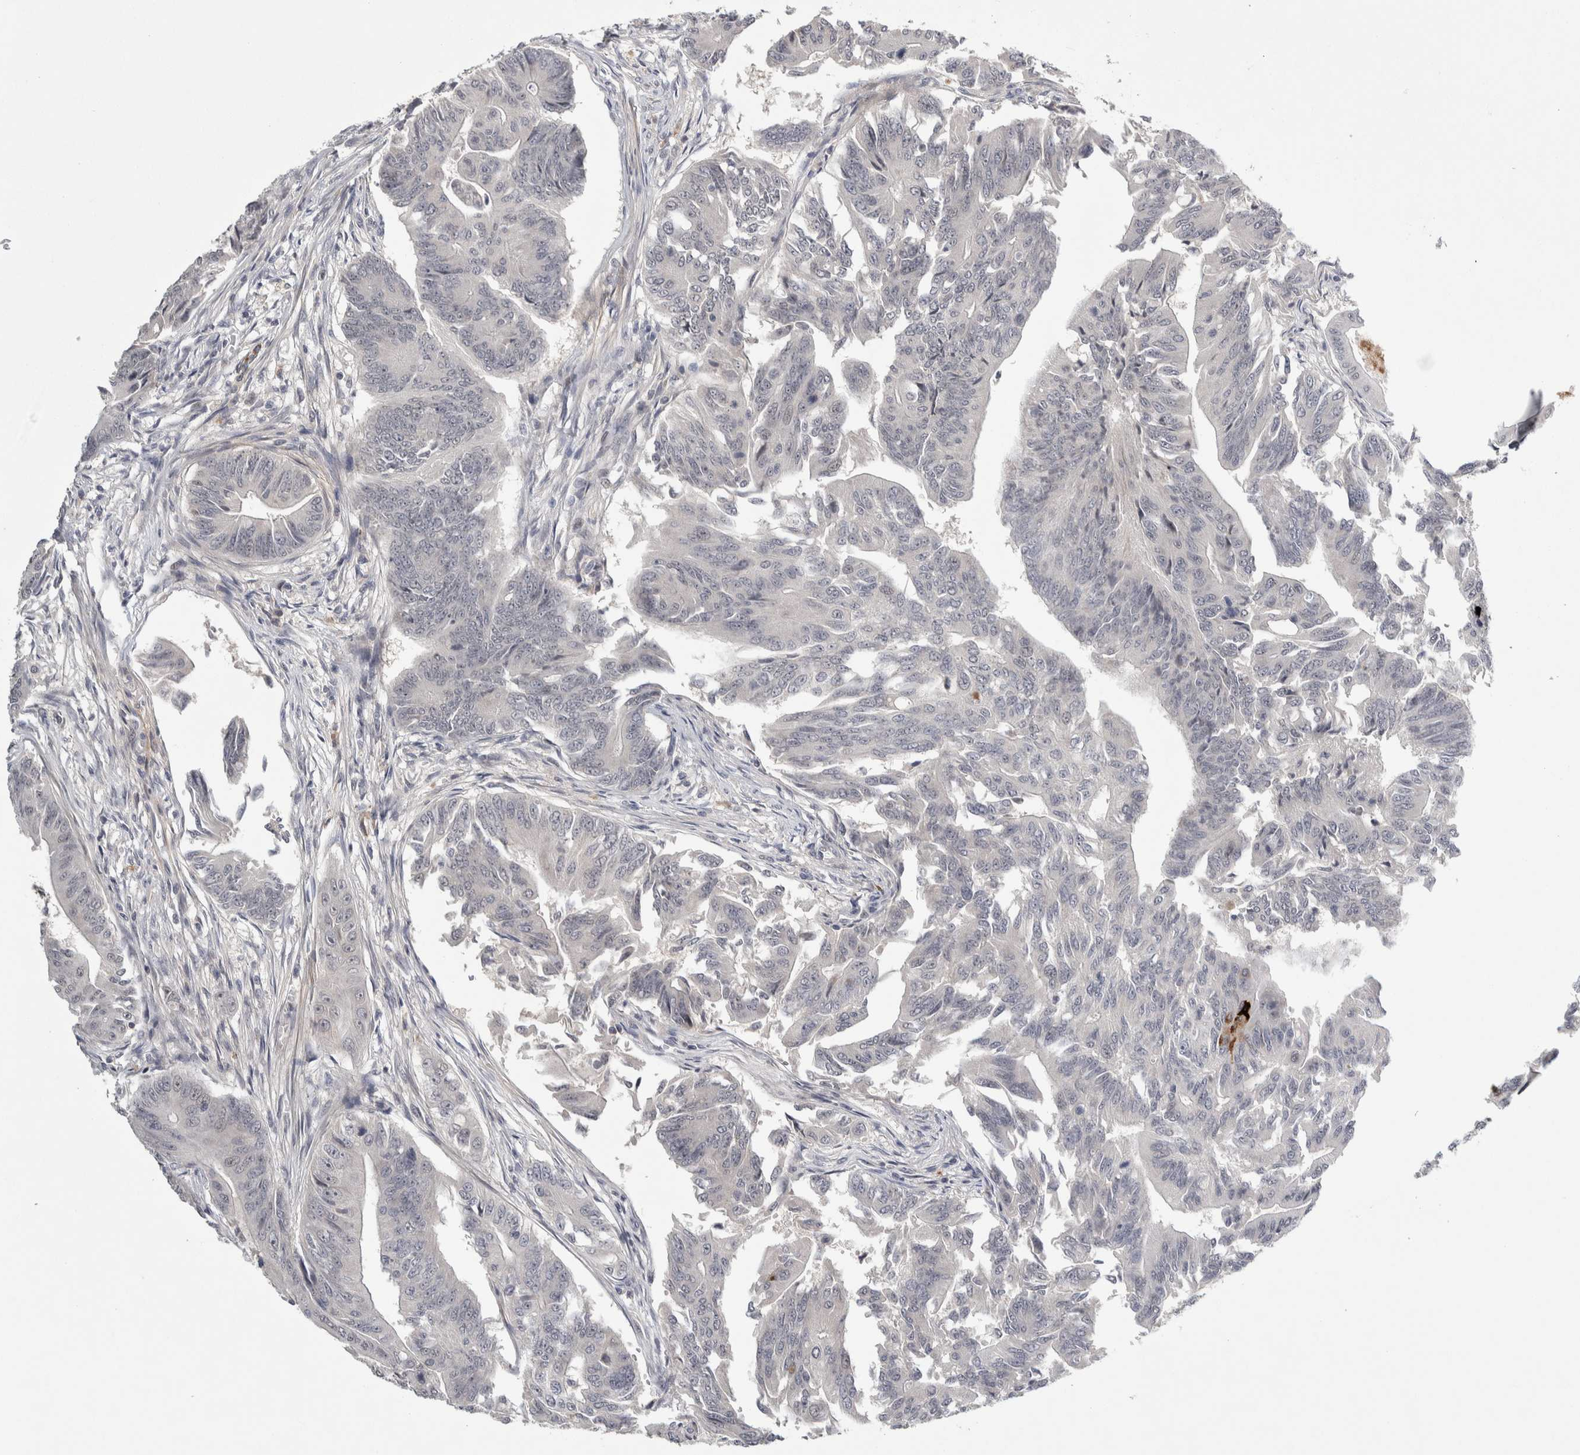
{"staining": {"intensity": "negative", "quantity": "none", "location": "none"}, "tissue": "colorectal cancer", "cell_type": "Tumor cells", "image_type": "cancer", "snomed": [{"axis": "morphology", "description": "Adenoma, NOS"}, {"axis": "morphology", "description": "Adenocarcinoma, NOS"}, {"axis": "topography", "description": "Colon"}], "caption": "Human colorectal adenocarcinoma stained for a protein using immunohistochemistry (IHC) displays no staining in tumor cells.", "gene": "ASPN", "patient": {"sex": "male", "age": 79}}